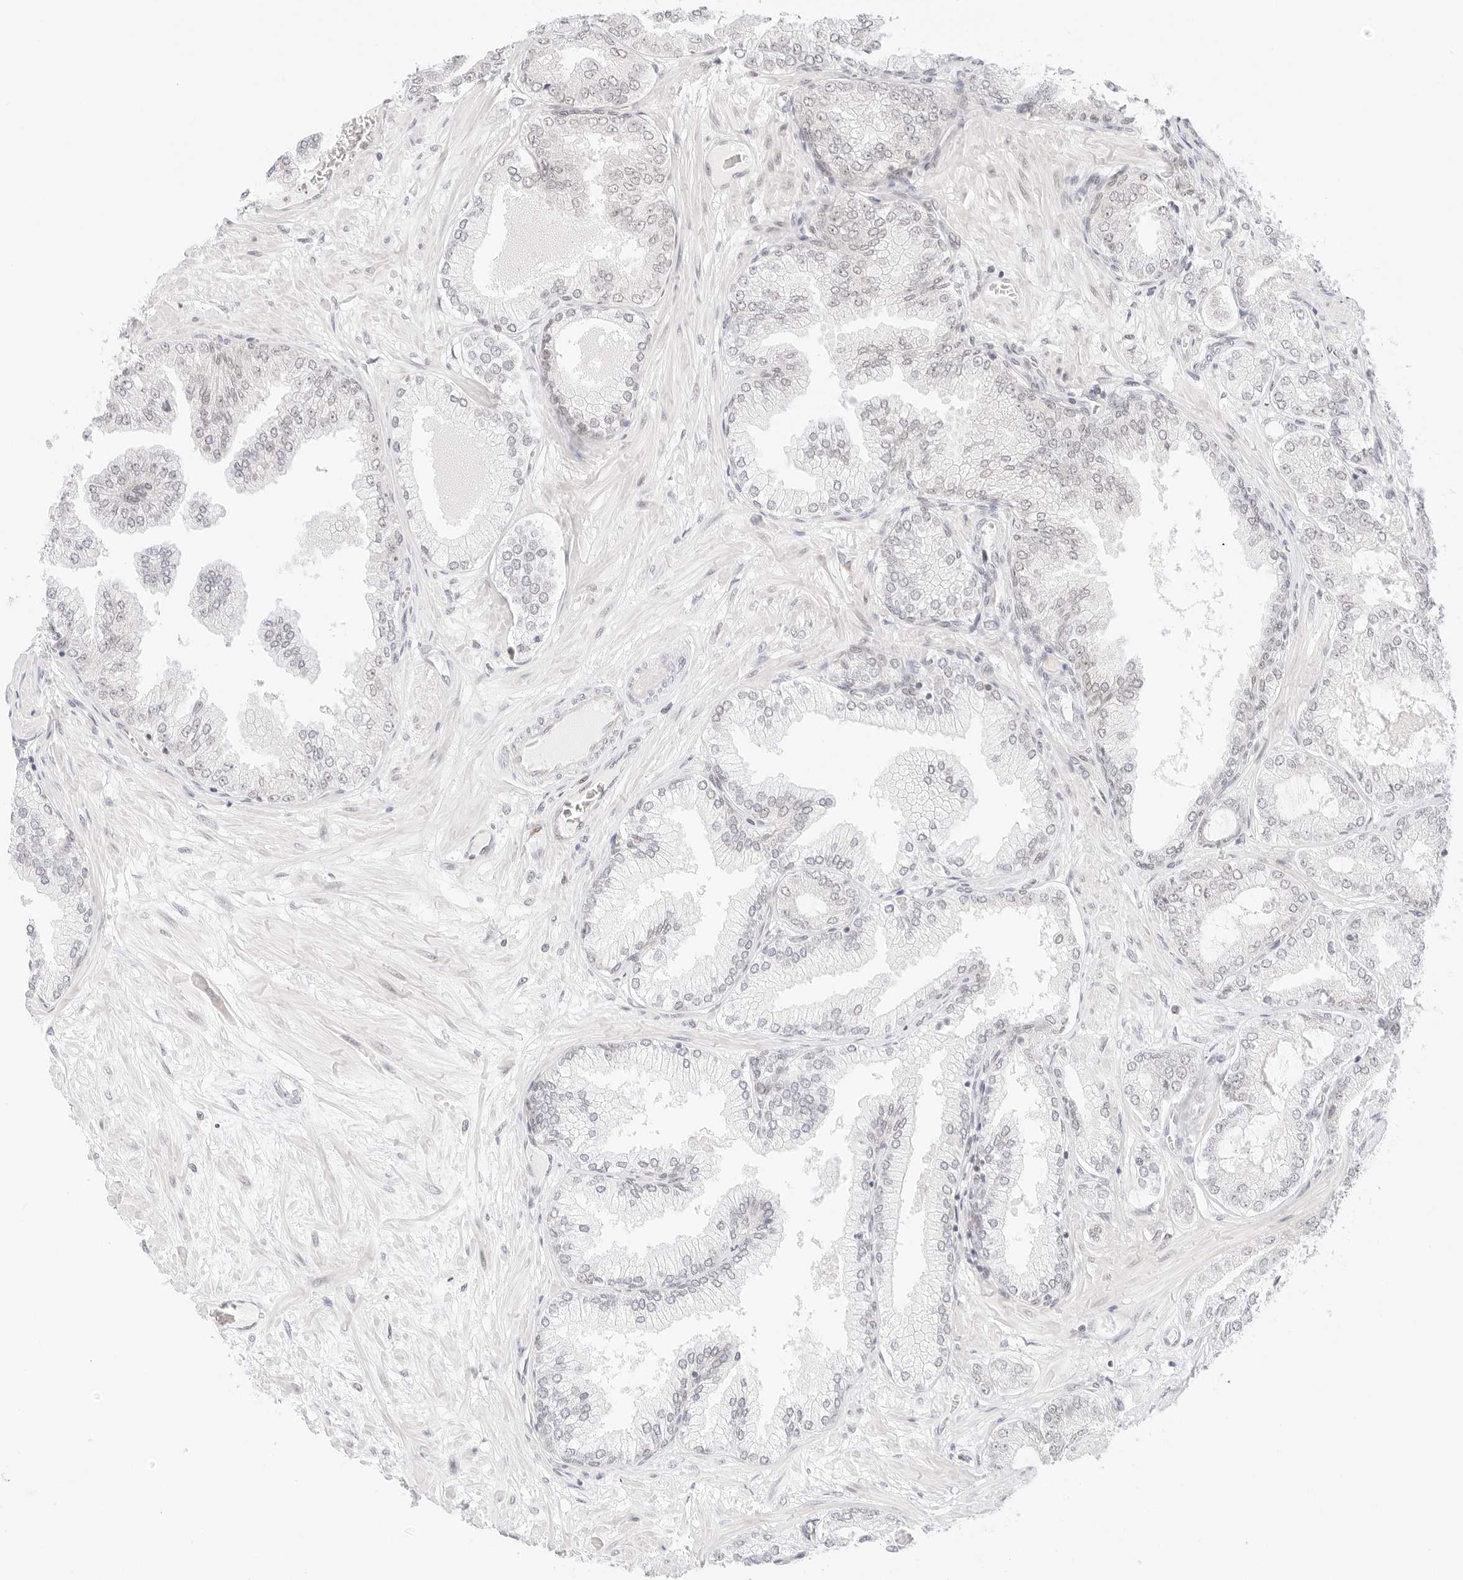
{"staining": {"intensity": "negative", "quantity": "none", "location": "none"}, "tissue": "prostate cancer", "cell_type": "Tumor cells", "image_type": "cancer", "snomed": [{"axis": "morphology", "description": "Adenocarcinoma, Low grade"}, {"axis": "topography", "description": "Prostate"}], "caption": "A histopathology image of human prostate cancer (adenocarcinoma (low-grade)) is negative for staining in tumor cells.", "gene": "POLR3C", "patient": {"sex": "male", "age": 63}}